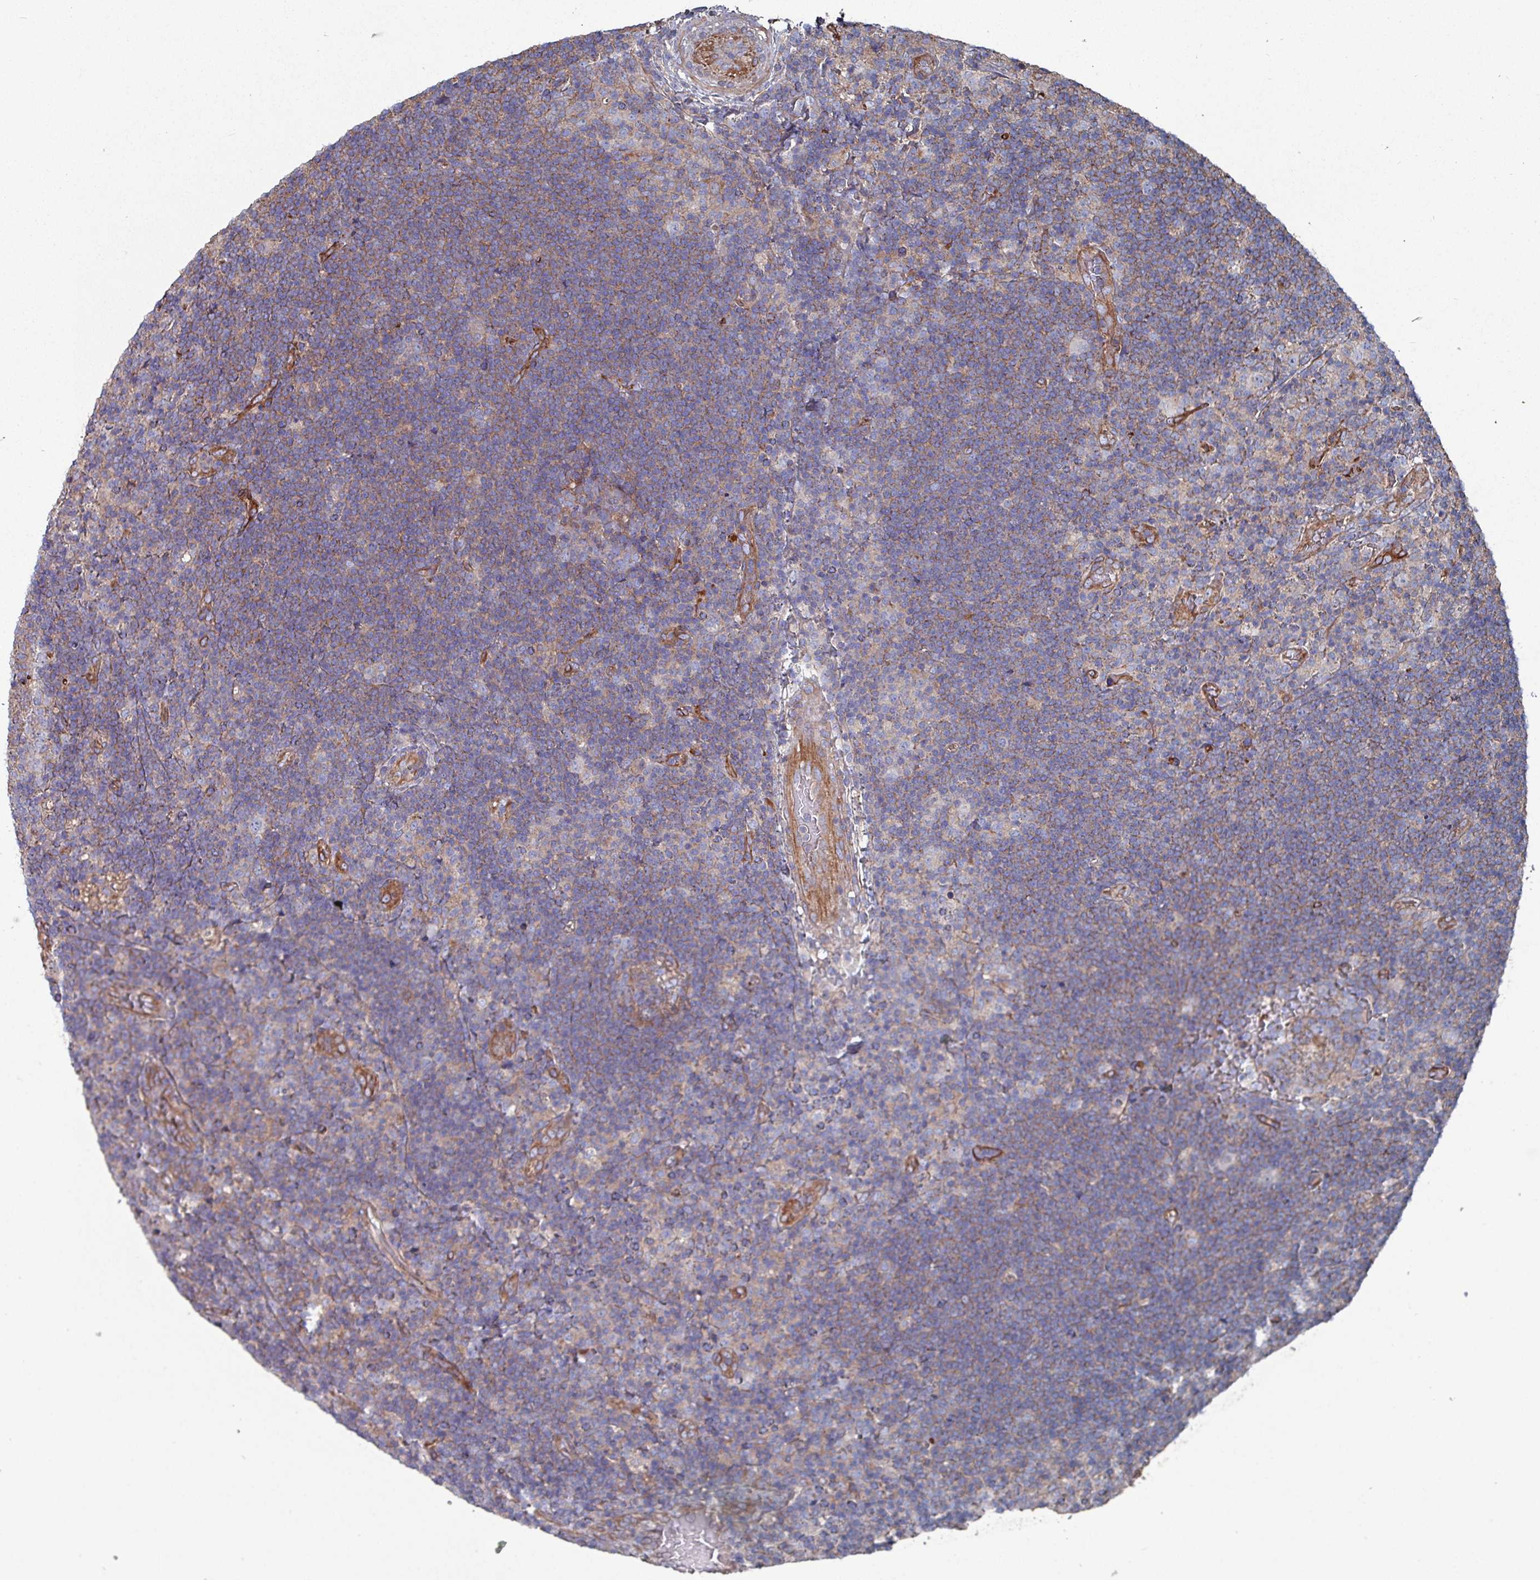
{"staining": {"intensity": "negative", "quantity": "none", "location": "none"}, "tissue": "lymphoma", "cell_type": "Tumor cells", "image_type": "cancer", "snomed": [{"axis": "morphology", "description": "Hodgkin's disease, NOS"}, {"axis": "topography", "description": "Lymph node"}], "caption": "A photomicrograph of human lymphoma is negative for staining in tumor cells.", "gene": "ANO10", "patient": {"sex": "female", "age": 57}}